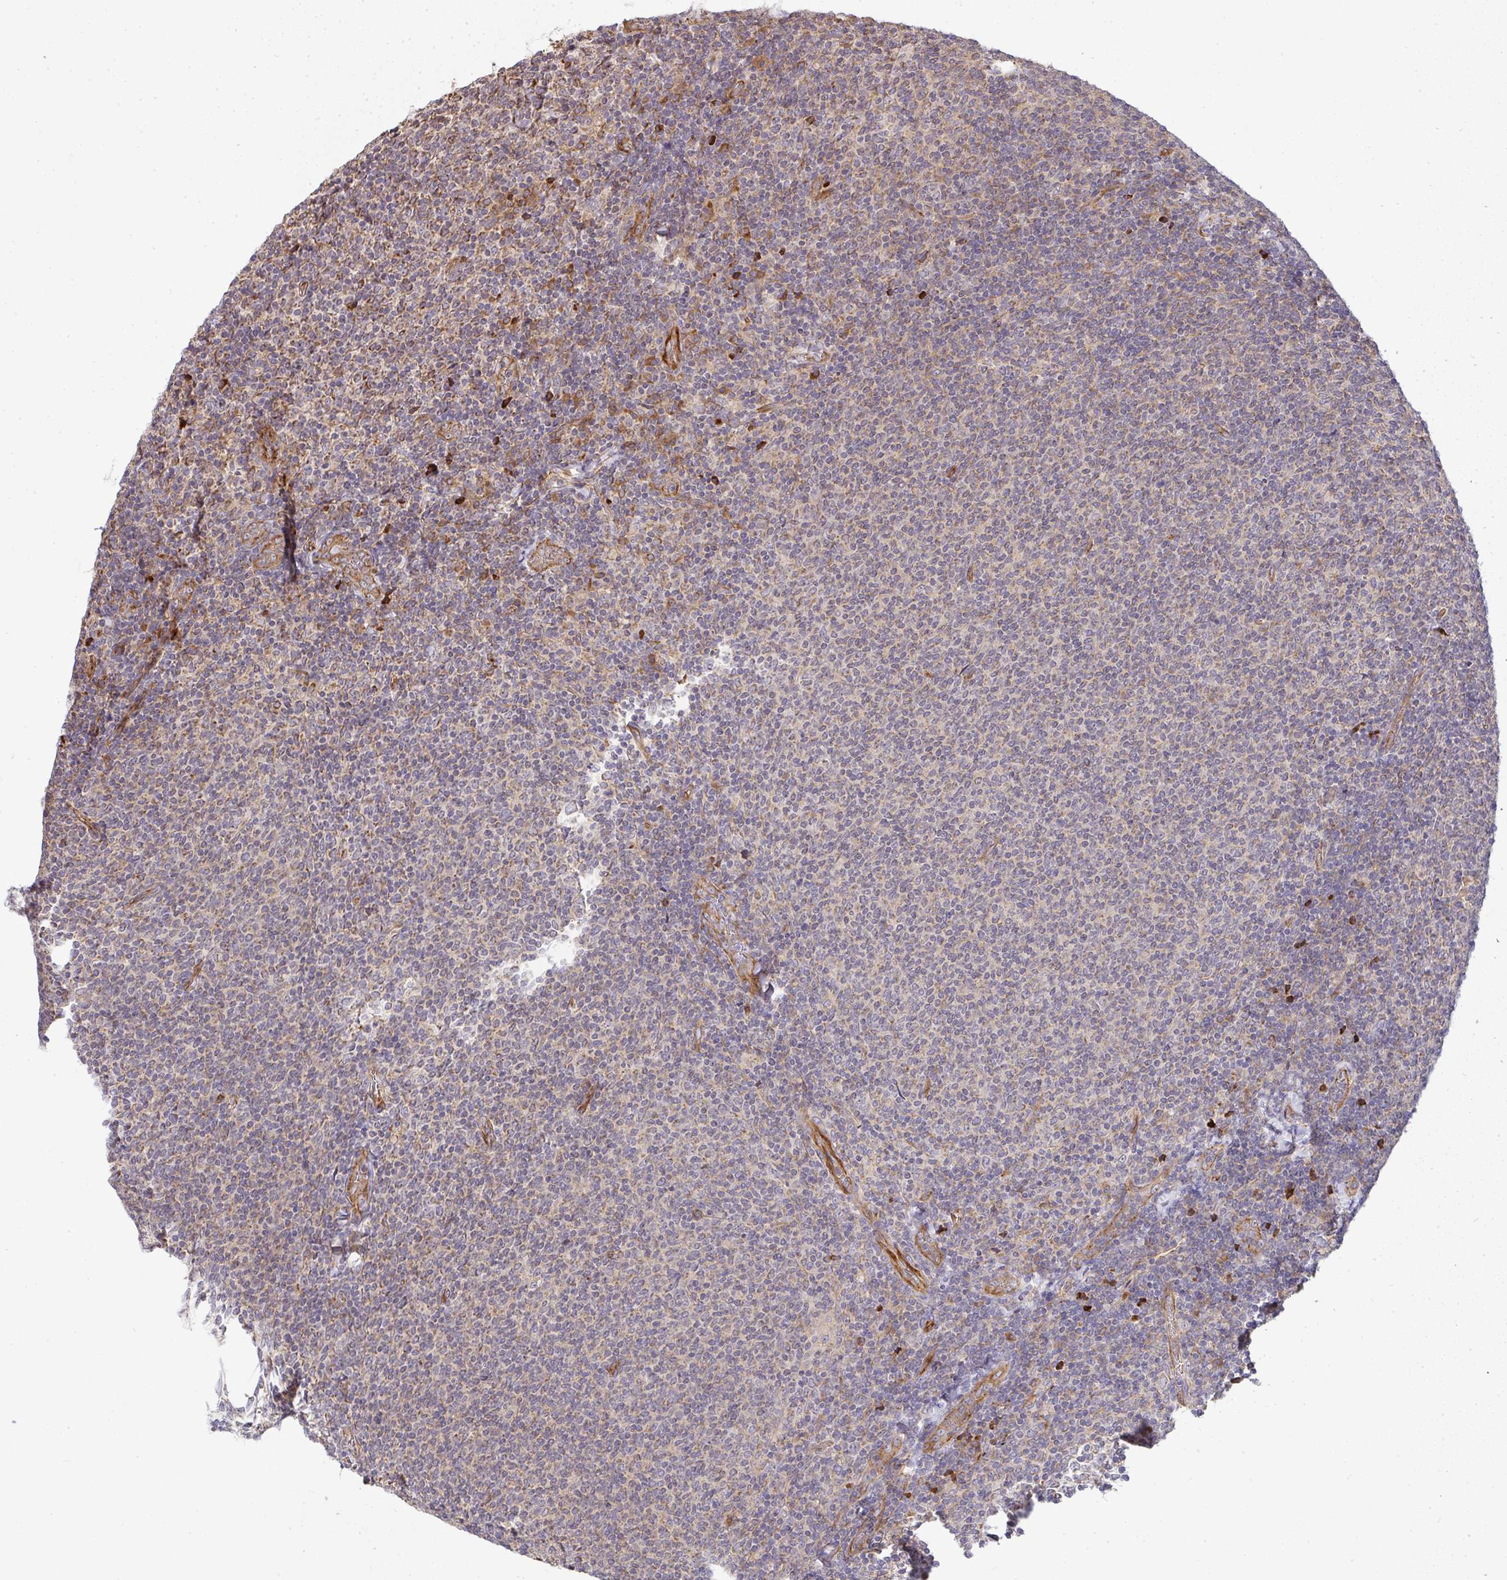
{"staining": {"intensity": "negative", "quantity": "none", "location": "none"}, "tissue": "lymphoma", "cell_type": "Tumor cells", "image_type": "cancer", "snomed": [{"axis": "morphology", "description": "Malignant lymphoma, non-Hodgkin's type, Low grade"}, {"axis": "topography", "description": "Lymph node"}], "caption": "Immunohistochemistry of malignant lymphoma, non-Hodgkin's type (low-grade) displays no positivity in tumor cells.", "gene": "B4GALT6", "patient": {"sex": "male", "age": 52}}